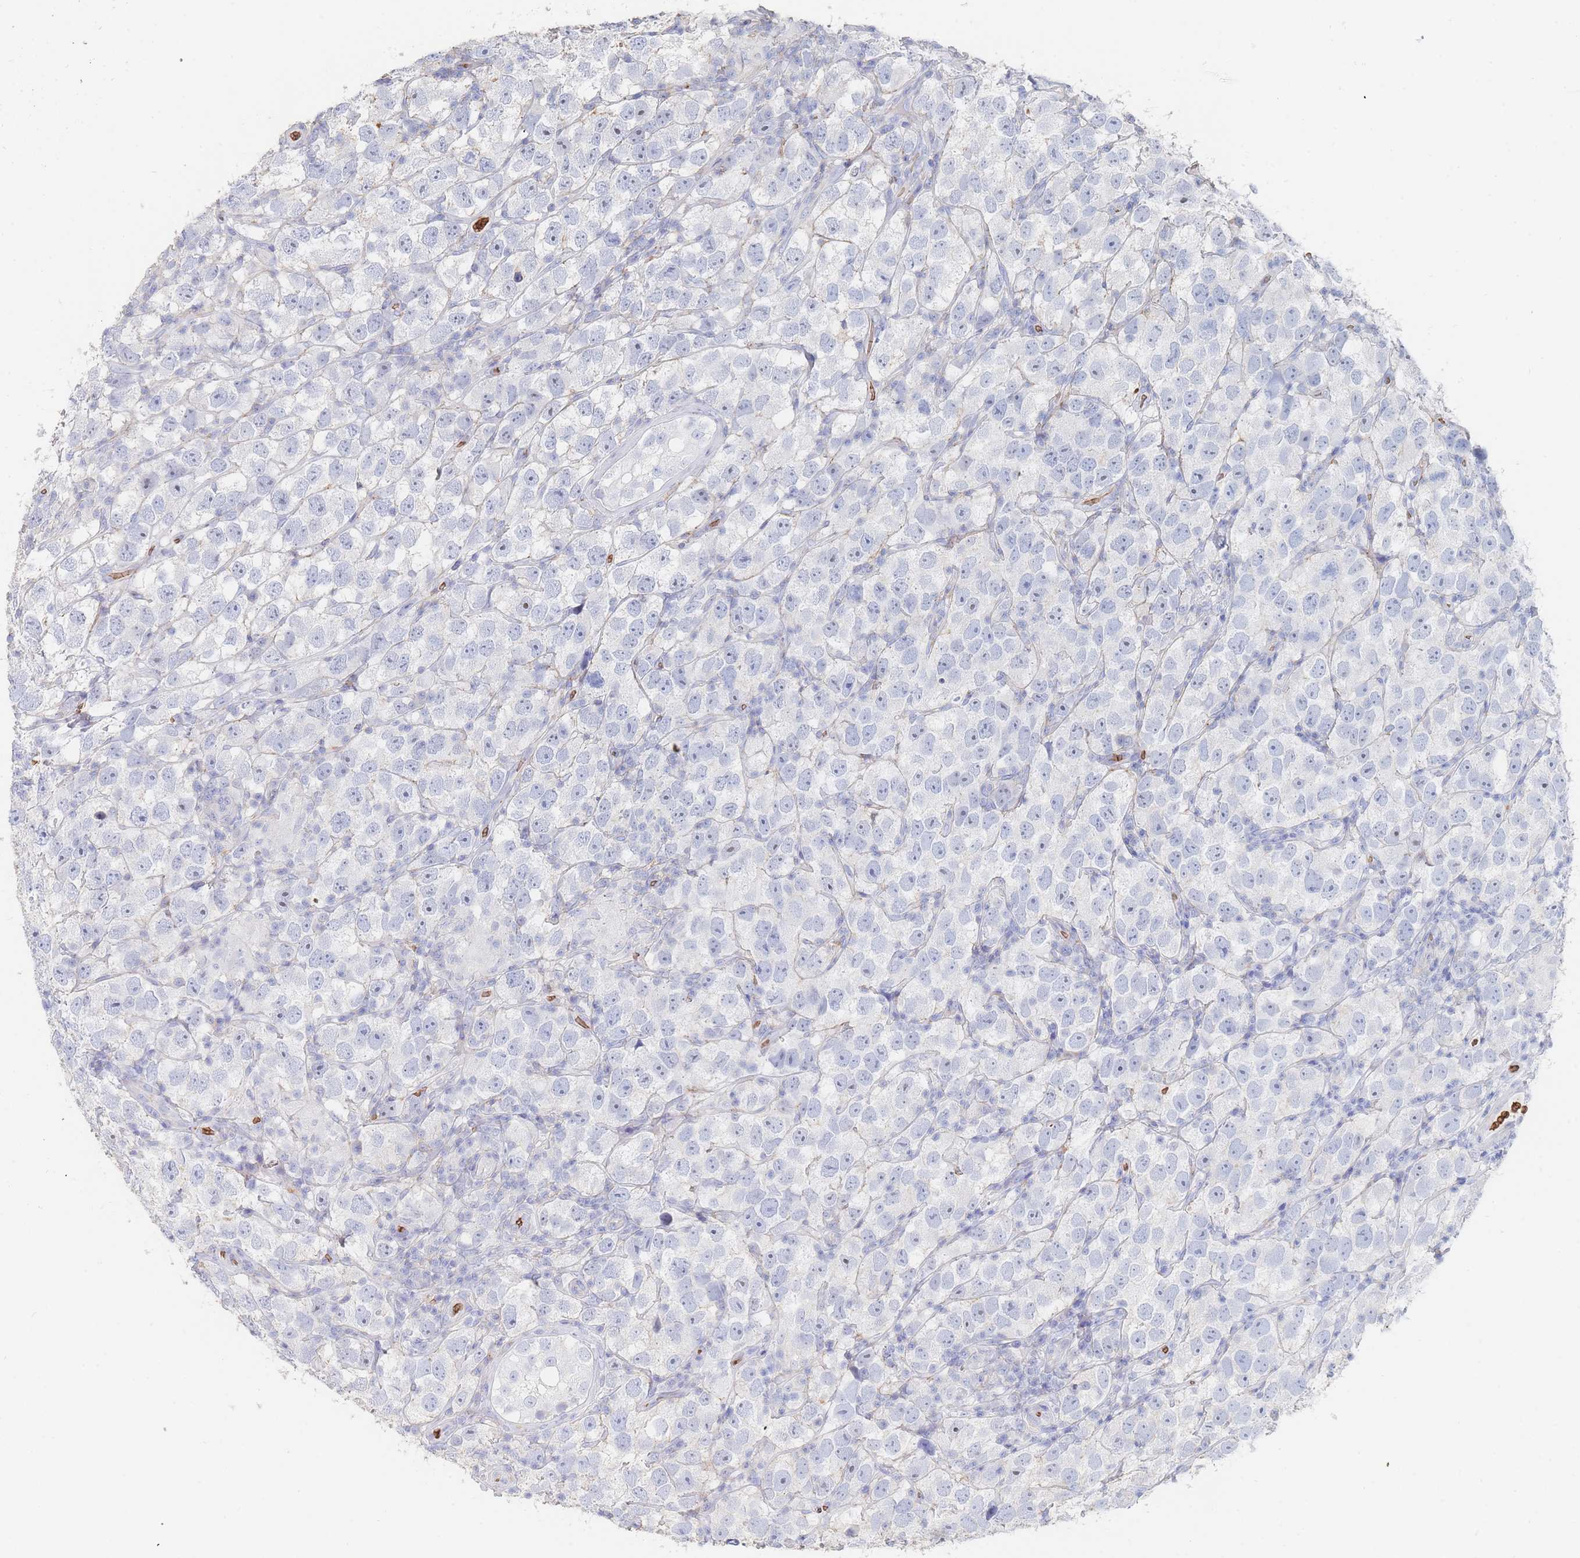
{"staining": {"intensity": "negative", "quantity": "none", "location": "none"}, "tissue": "testis cancer", "cell_type": "Tumor cells", "image_type": "cancer", "snomed": [{"axis": "morphology", "description": "Seminoma, NOS"}, {"axis": "topography", "description": "Testis"}], "caption": "Seminoma (testis) was stained to show a protein in brown. There is no significant staining in tumor cells.", "gene": "SLC2A1", "patient": {"sex": "male", "age": 26}}